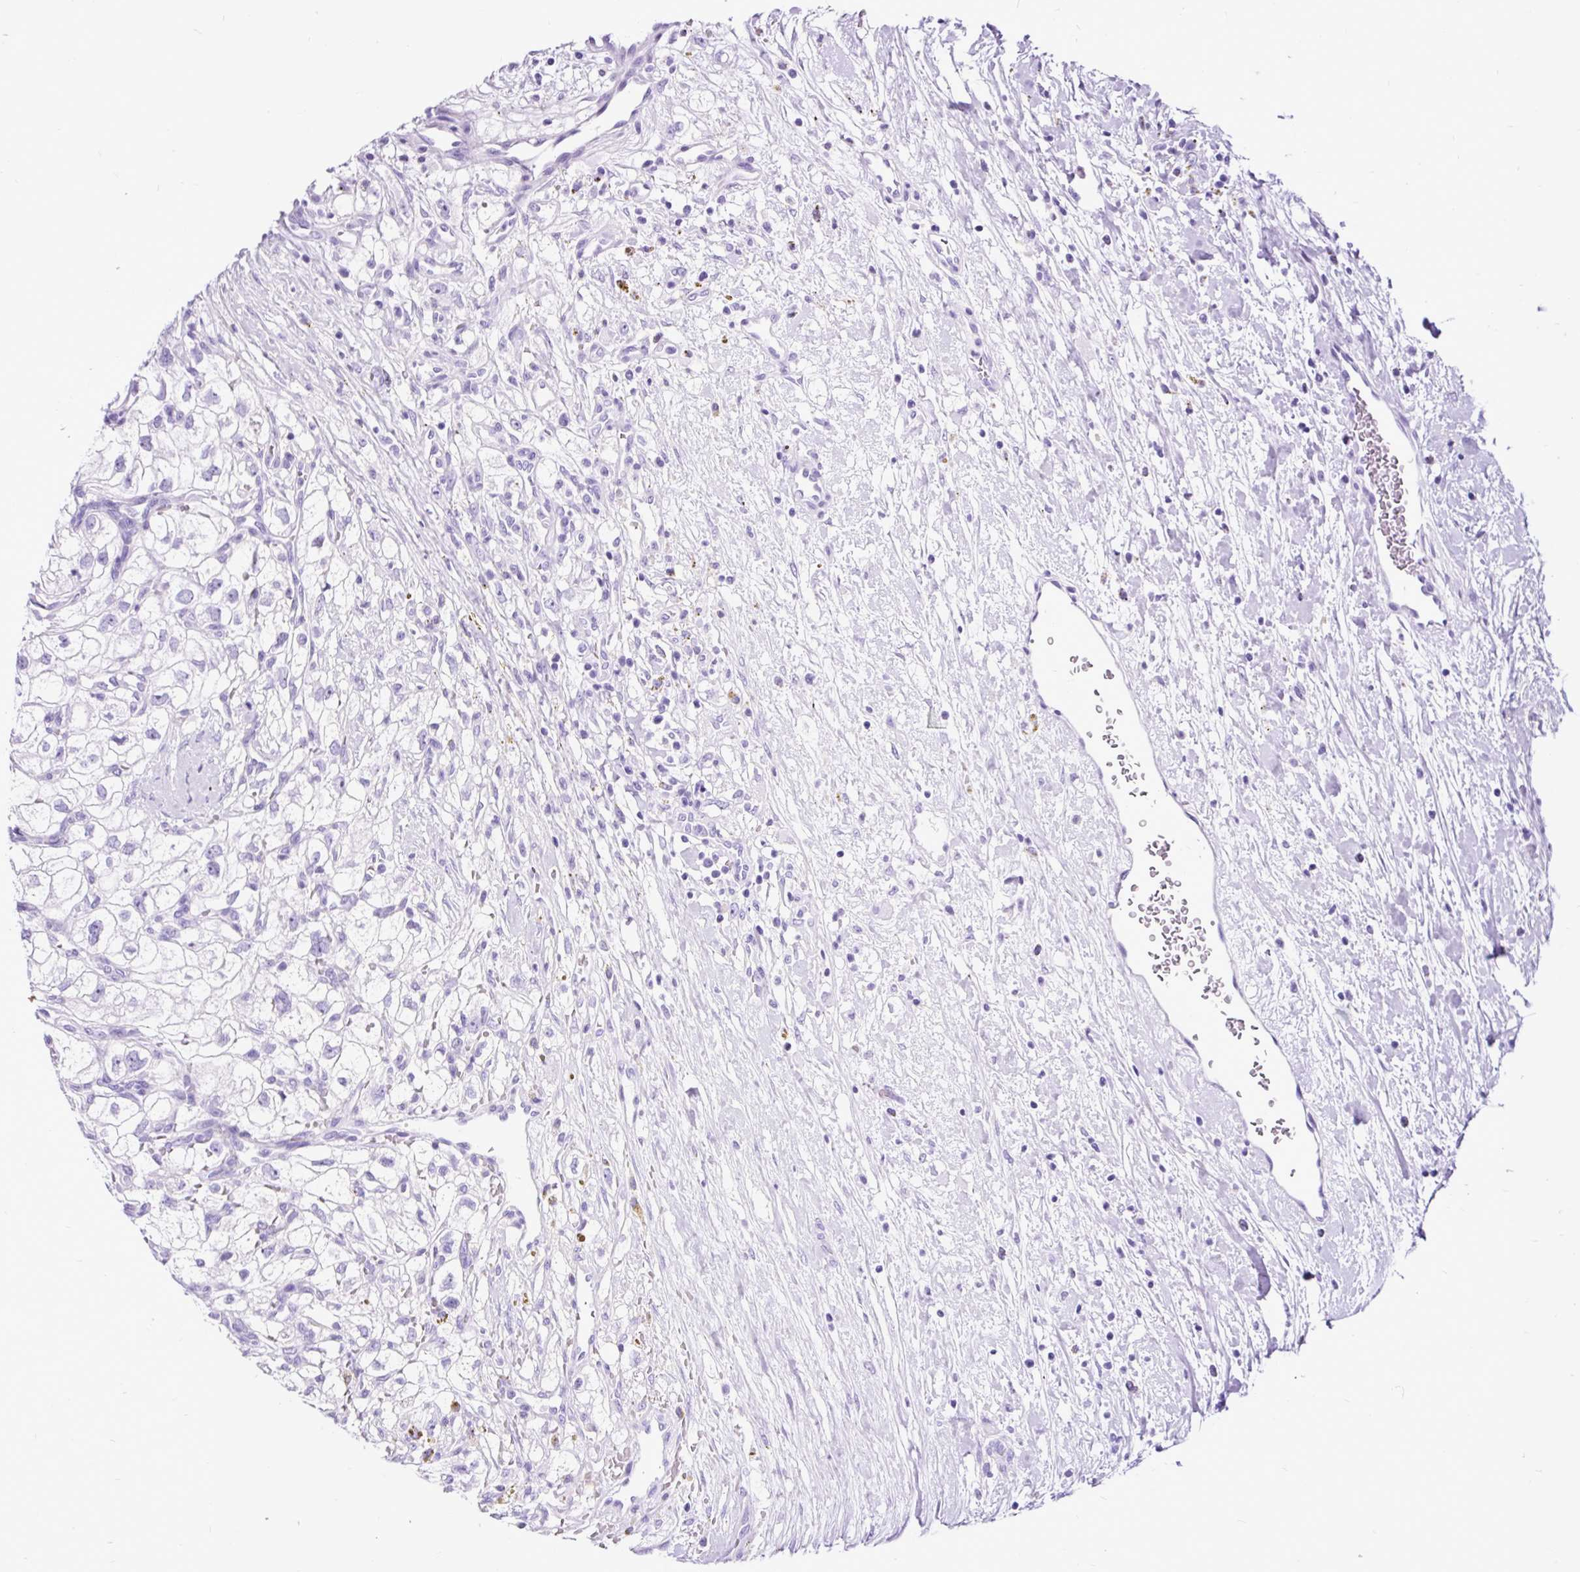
{"staining": {"intensity": "negative", "quantity": "none", "location": "none"}, "tissue": "renal cancer", "cell_type": "Tumor cells", "image_type": "cancer", "snomed": [{"axis": "morphology", "description": "Adenocarcinoma, NOS"}, {"axis": "topography", "description": "Kidney"}], "caption": "An image of adenocarcinoma (renal) stained for a protein reveals no brown staining in tumor cells.", "gene": "CEL", "patient": {"sex": "male", "age": 59}}